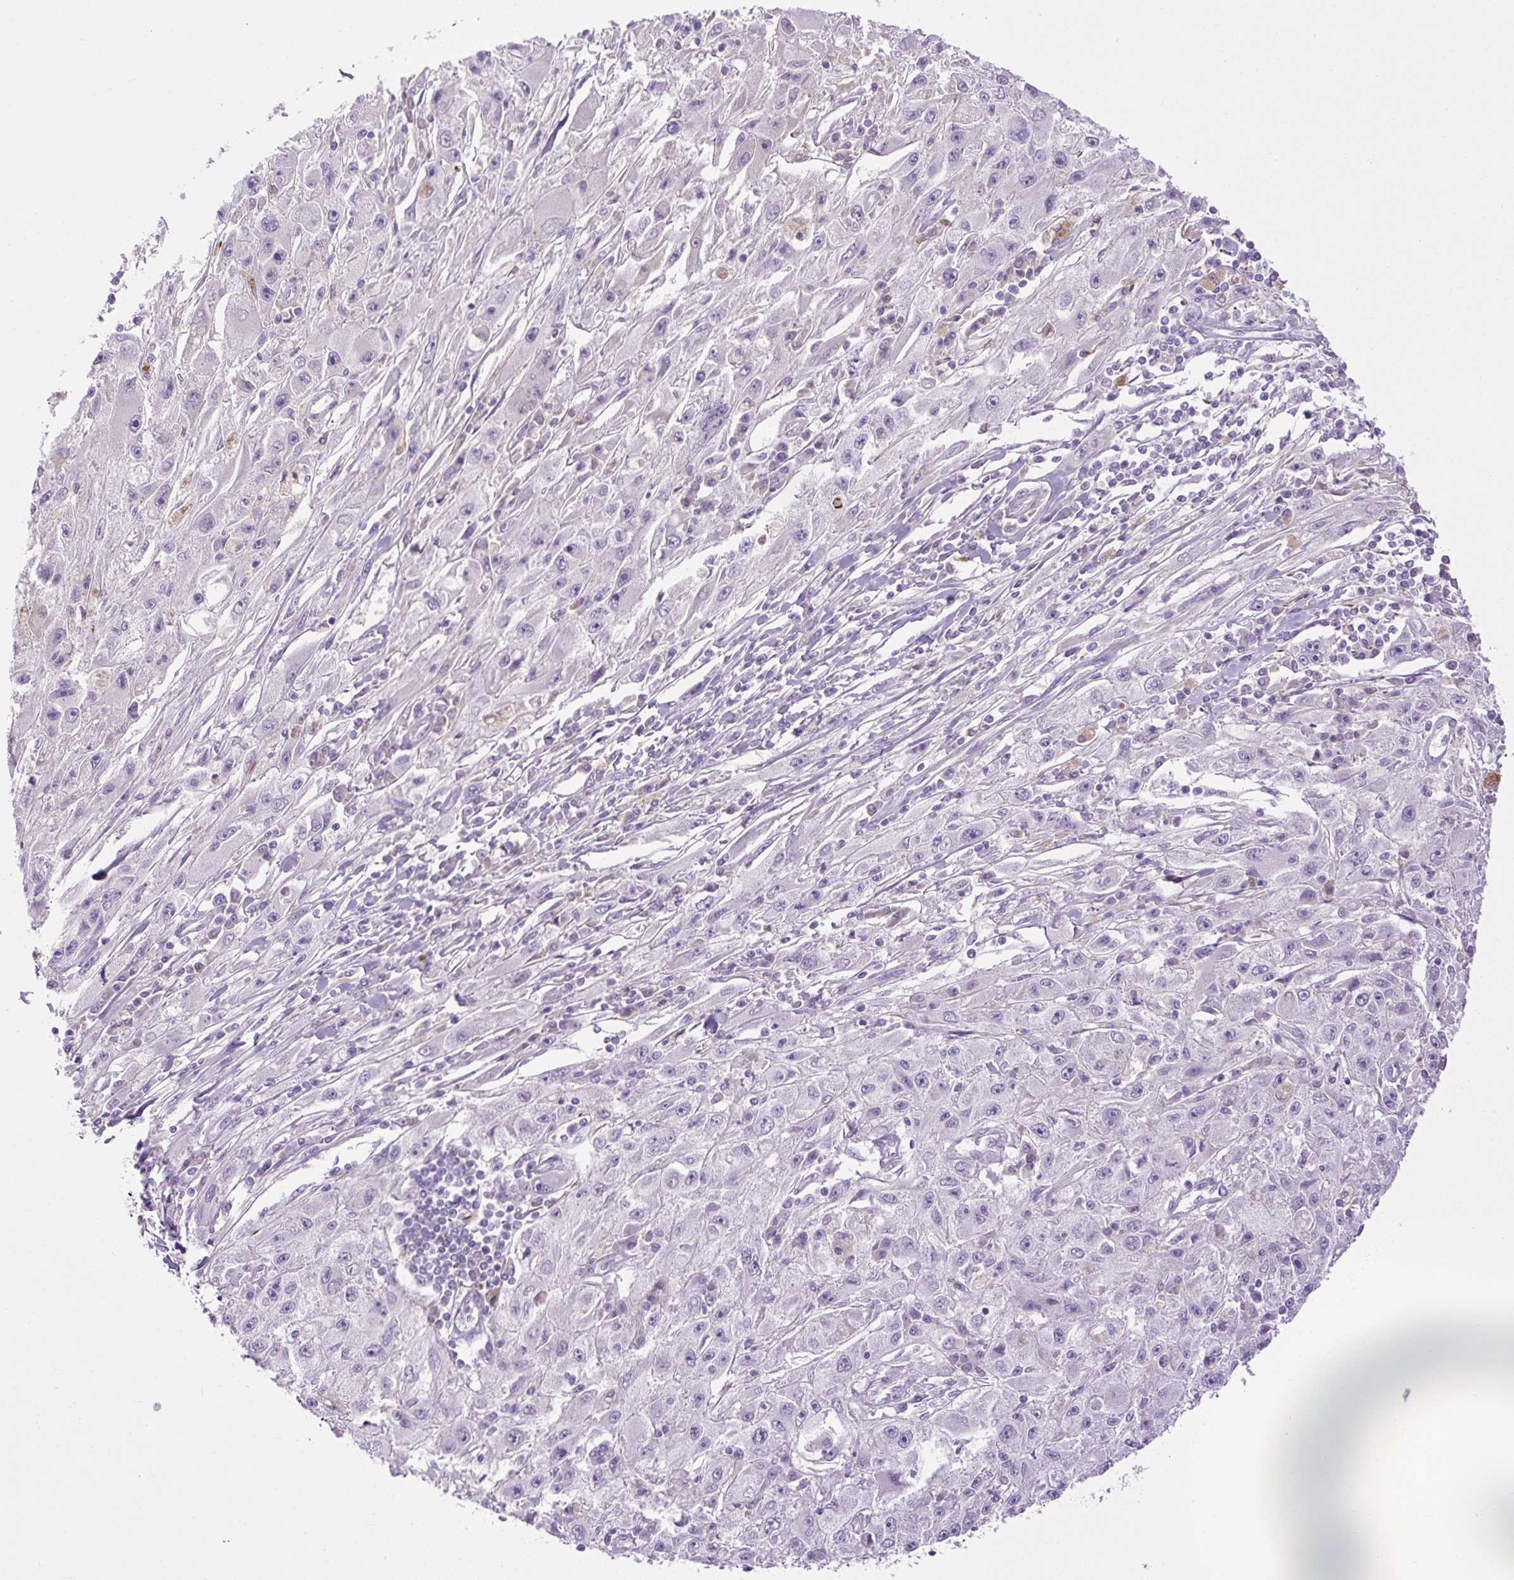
{"staining": {"intensity": "negative", "quantity": "none", "location": "none"}, "tissue": "melanoma", "cell_type": "Tumor cells", "image_type": "cancer", "snomed": [{"axis": "morphology", "description": "Malignant melanoma, Metastatic site"}, {"axis": "topography", "description": "Skin"}], "caption": "Malignant melanoma (metastatic site) was stained to show a protein in brown. There is no significant positivity in tumor cells.", "gene": "VWA7", "patient": {"sex": "male", "age": 53}}